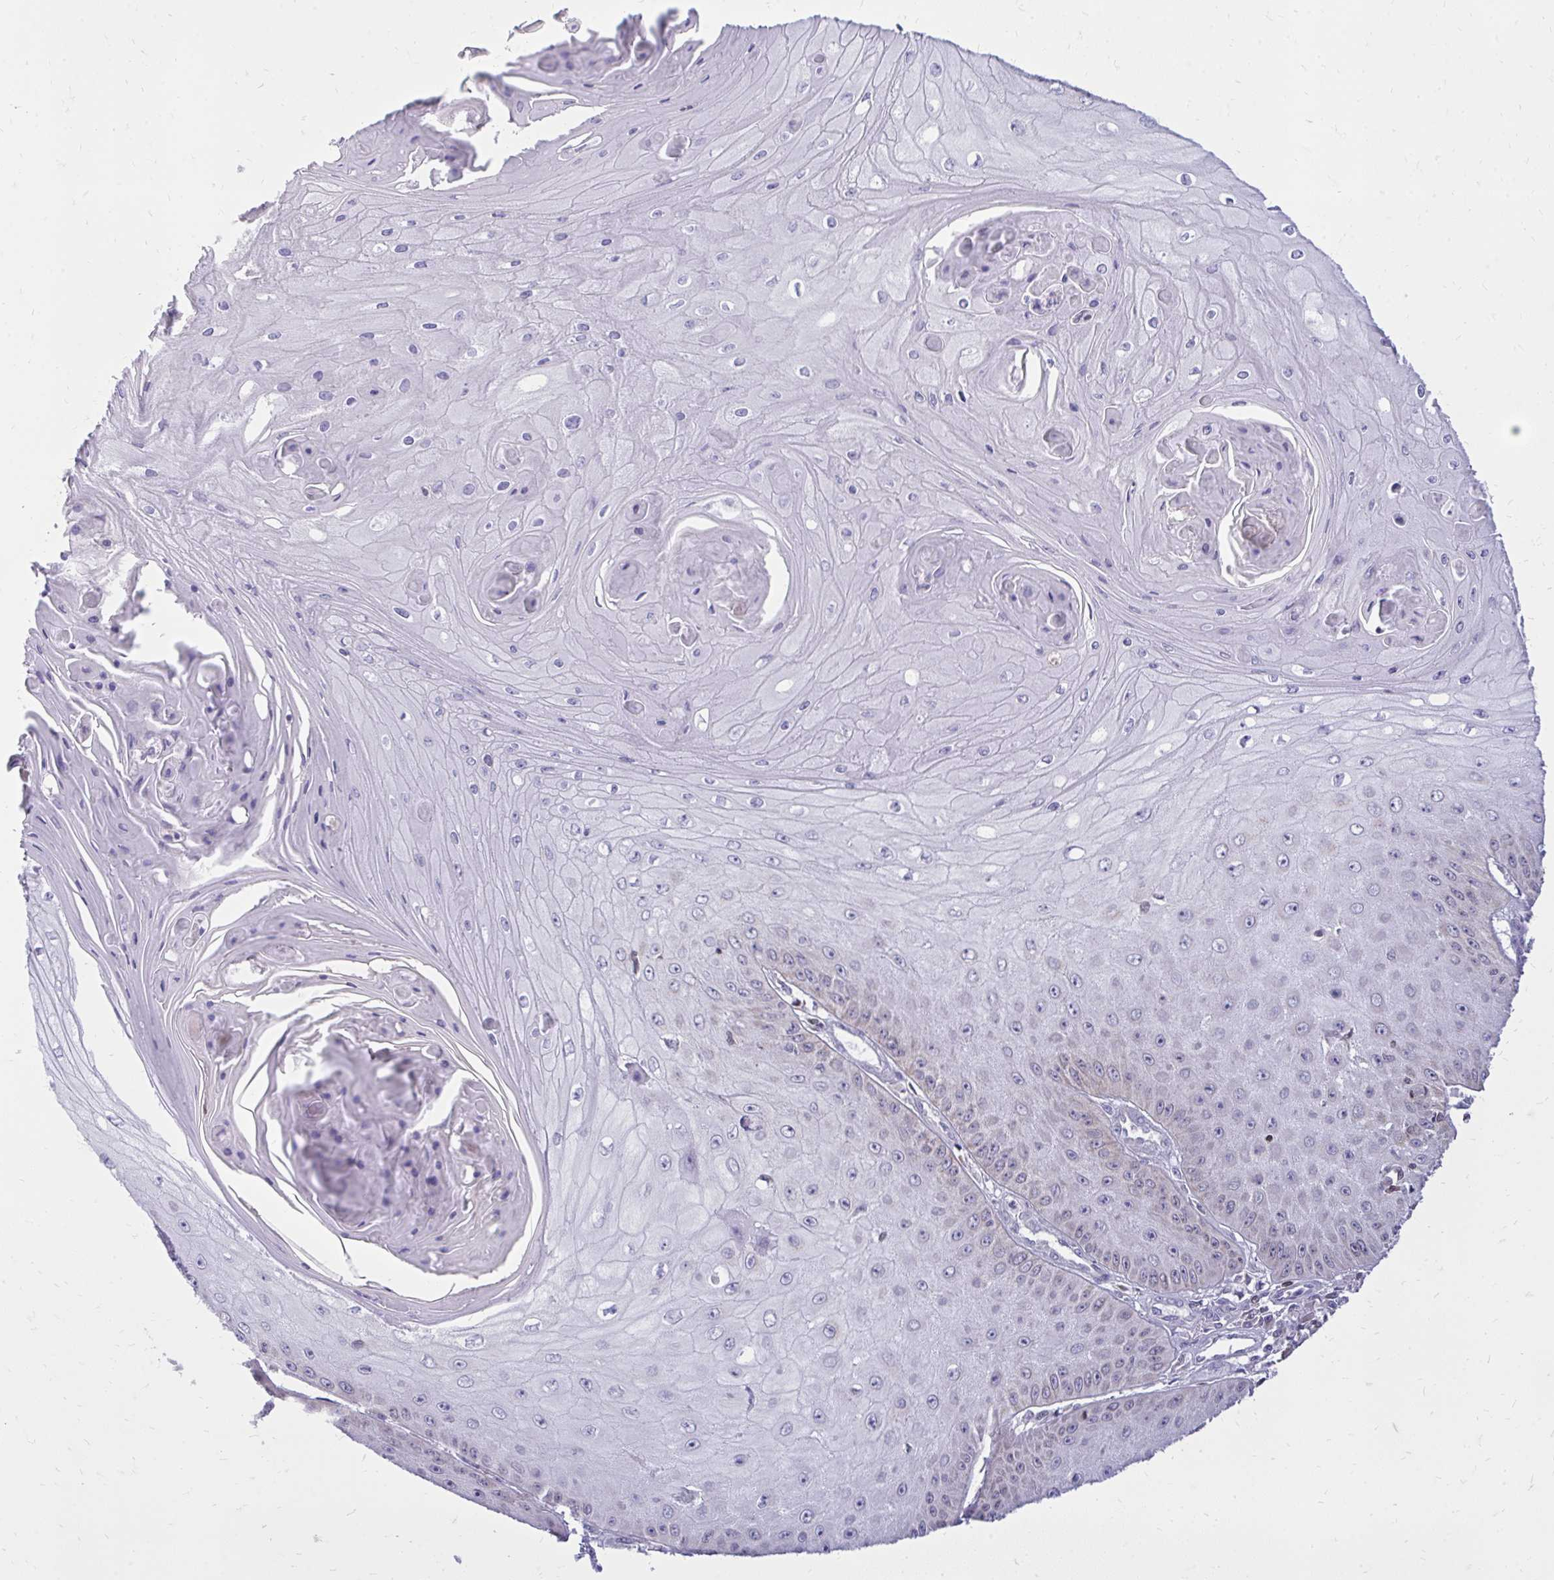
{"staining": {"intensity": "negative", "quantity": "none", "location": "none"}, "tissue": "skin cancer", "cell_type": "Tumor cells", "image_type": "cancer", "snomed": [{"axis": "morphology", "description": "Squamous cell carcinoma, NOS"}, {"axis": "topography", "description": "Skin"}], "caption": "A histopathology image of human skin cancer is negative for staining in tumor cells.", "gene": "RPS6KA2", "patient": {"sex": "male", "age": 70}}